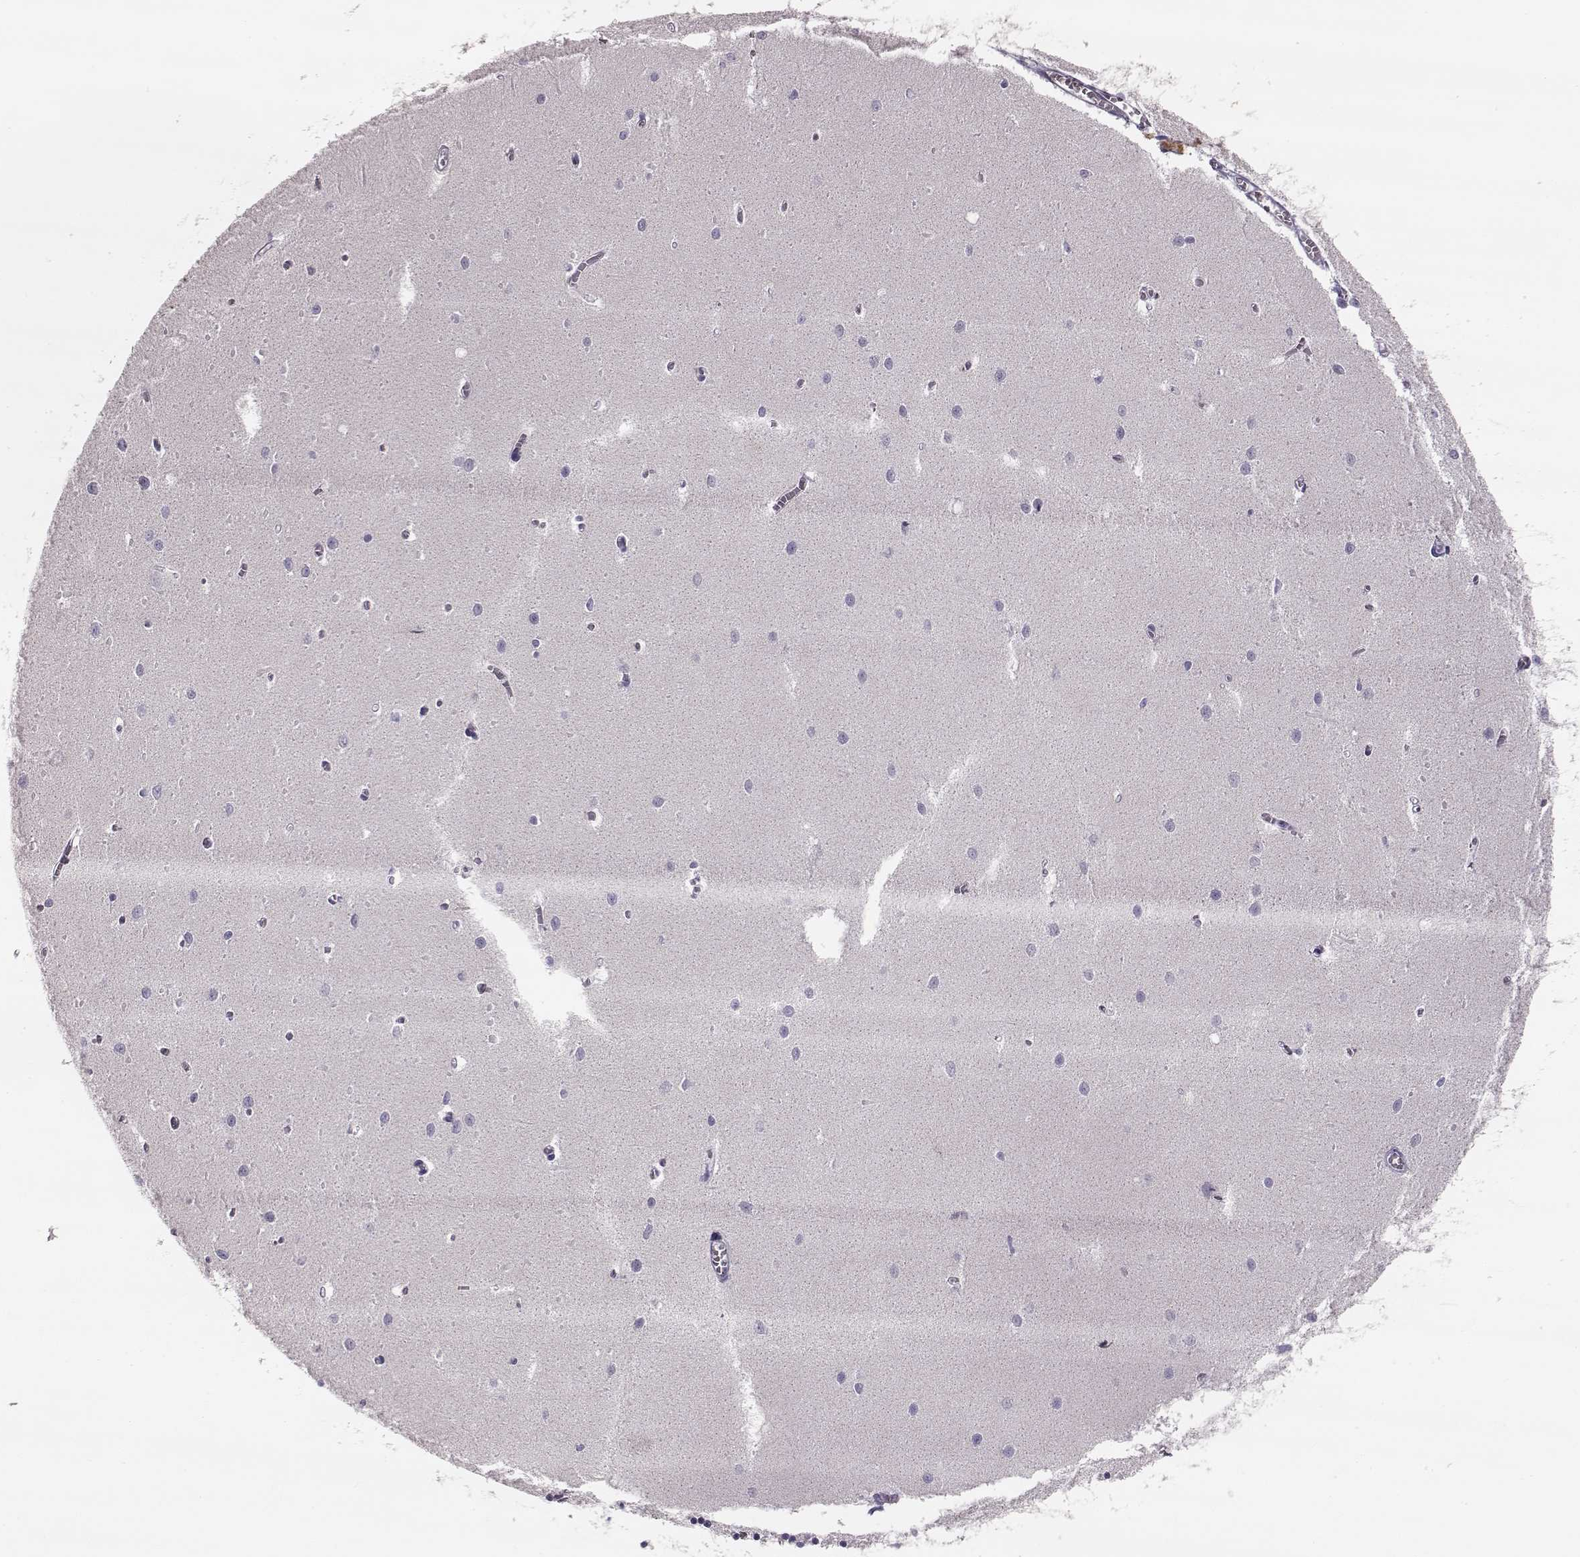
{"staining": {"intensity": "negative", "quantity": "none", "location": "none"}, "tissue": "cerebellum", "cell_type": "Cells in granular layer", "image_type": "normal", "snomed": [{"axis": "morphology", "description": "Normal tissue, NOS"}, {"axis": "topography", "description": "Cerebellum"}], "caption": "This is an immunohistochemistry photomicrograph of benign cerebellum. There is no expression in cells in granular layer.", "gene": "NPTXR", "patient": {"sex": "female", "age": 64}}